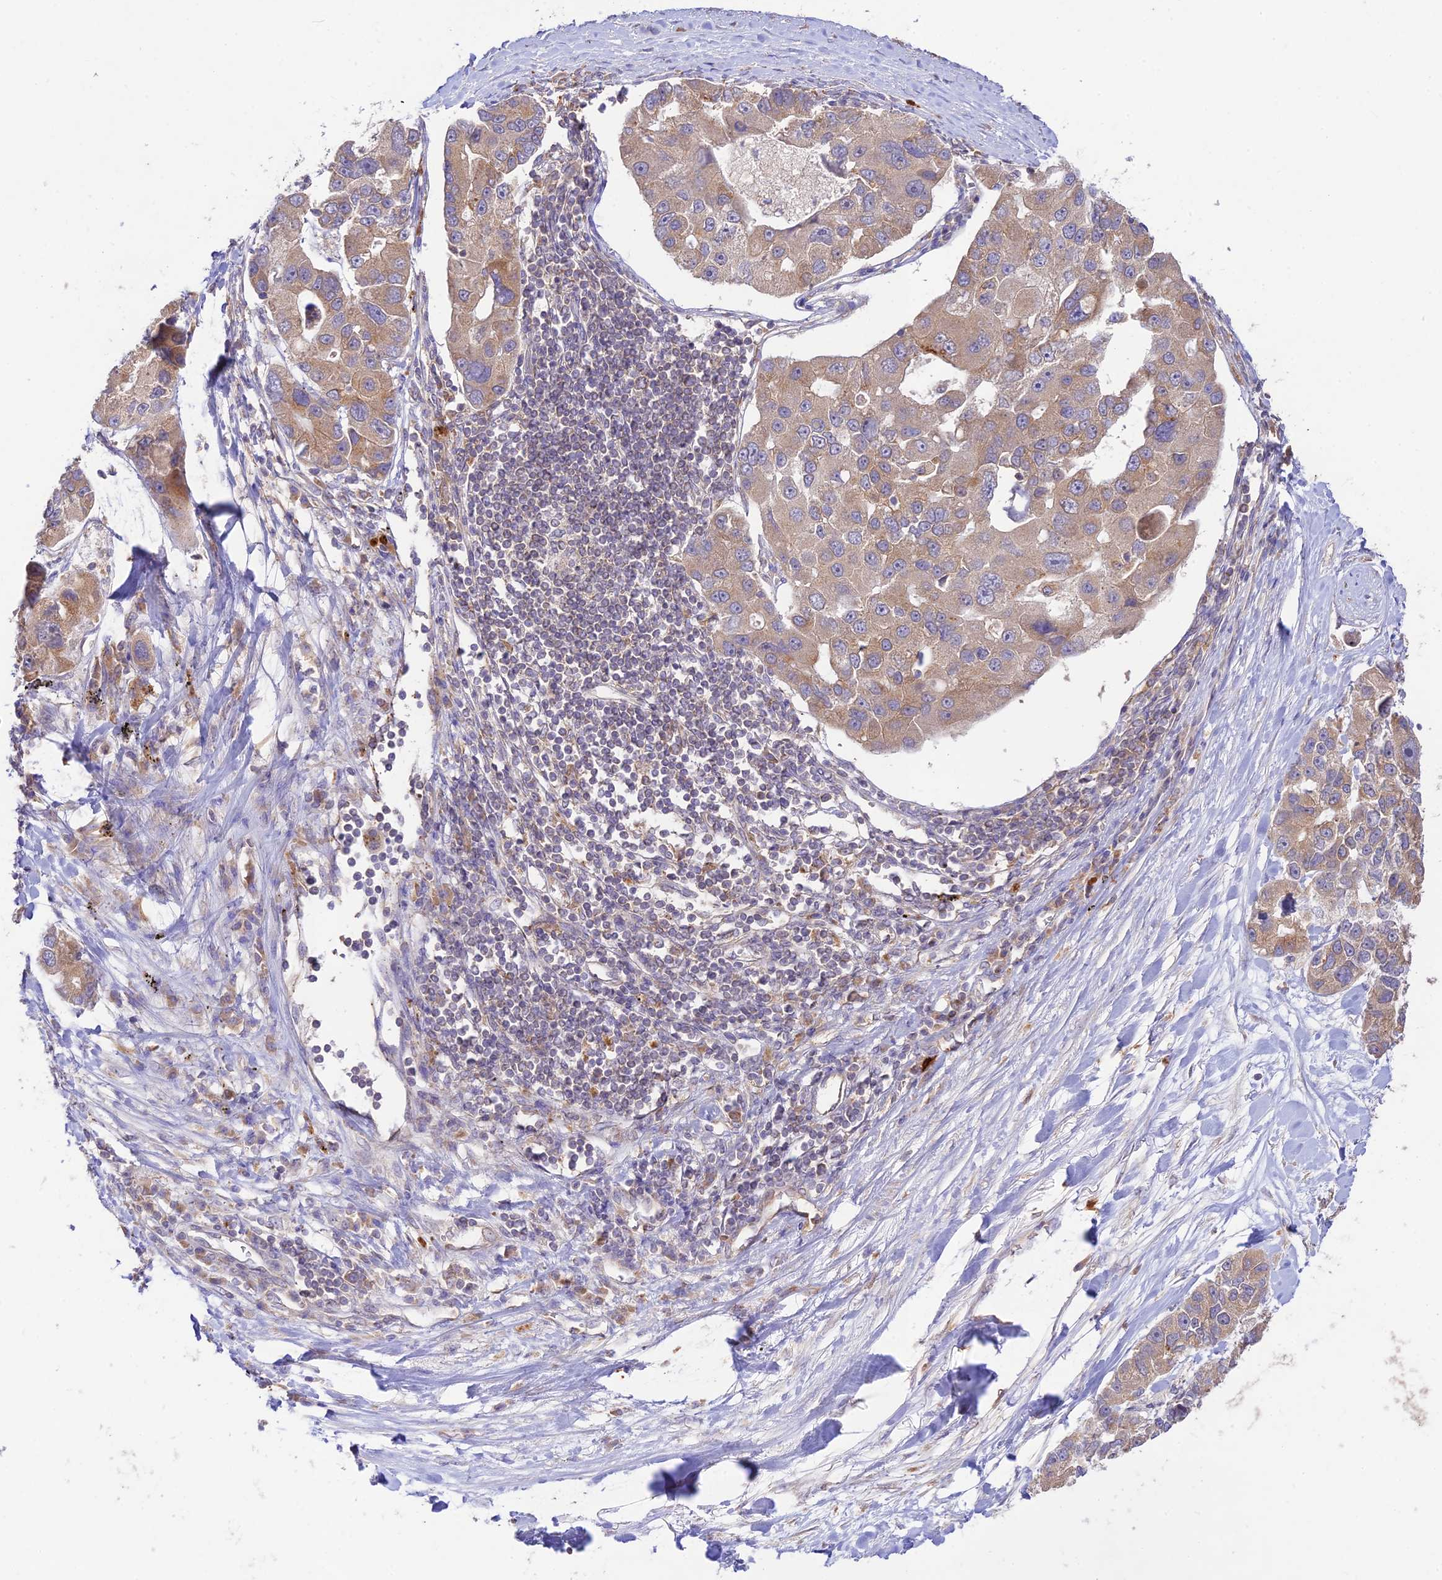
{"staining": {"intensity": "weak", "quantity": ">75%", "location": "cytoplasmic/membranous"}, "tissue": "lung cancer", "cell_type": "Tumor cells", "image_type": "cancer", "snomed": [{"axis": "morphology", "description": "Adenocarcinoma, NOS"}, {"axis": "topography", "description": "Lung"}], "caption": "A histopathology image of lung cancer stained for a protein reveals weak cytoplasmic/membranous brown staining in tumor cells.", "gene": "TMEM259", "patient": {"sex": "female", "age": 54}}